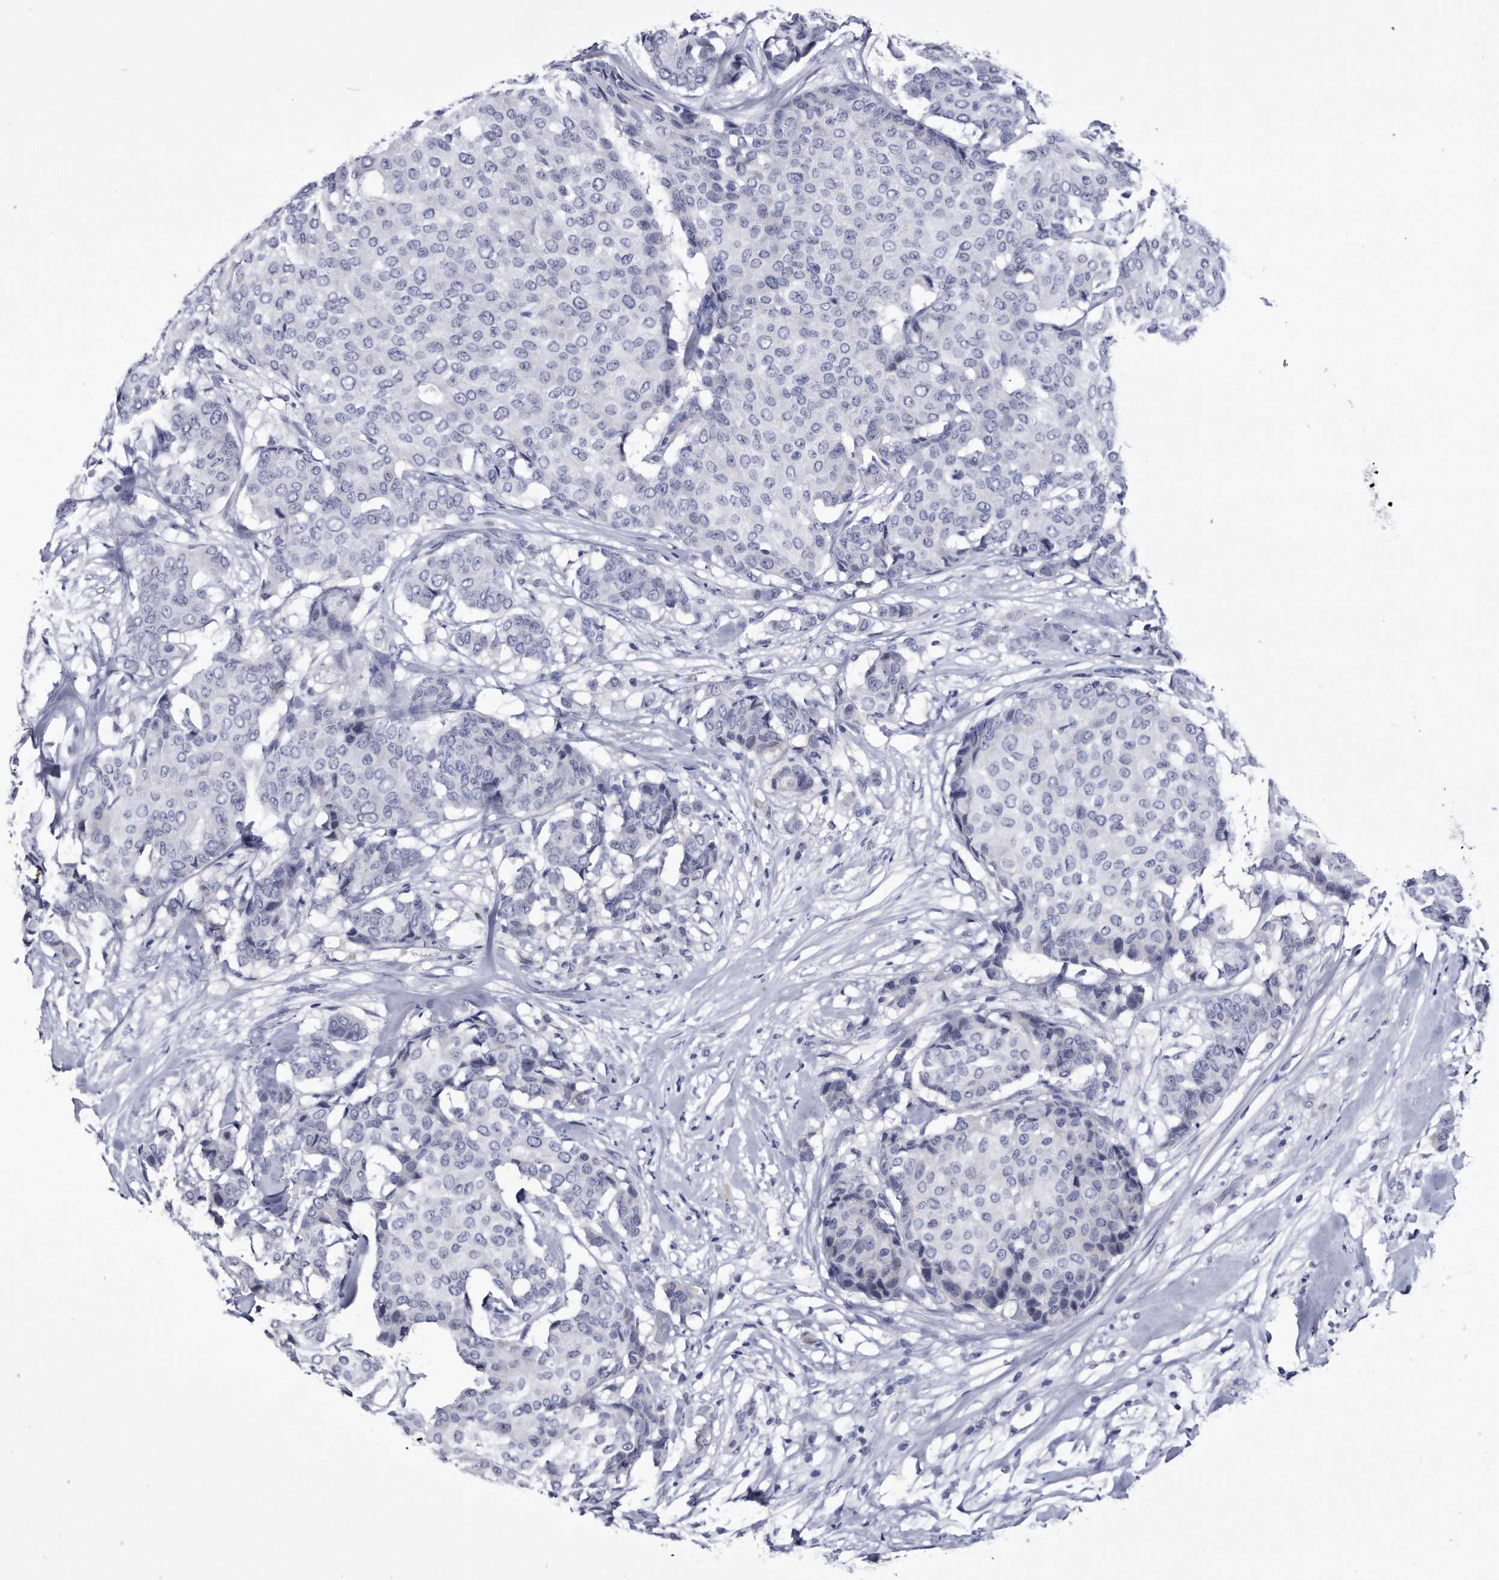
{"staining": {"intensity": "negative", "quantity": "none", "location": "none"}, "tissue": "breast cancer", "cell_type": "Tumor cells", "image_type": "cancer", "snomed": [{"axis": "morphology", "description": "Duct carcinoma"}, {"axis": "topography", "description": "Breast"}], "caption": "This is an immunohistochemistry photomicrograph of breast cancer (intraductal carcinoma). There is no staining in tumor cells.", "gene": "KCTD8", "patient": {"sex": "female", "age": 75}}